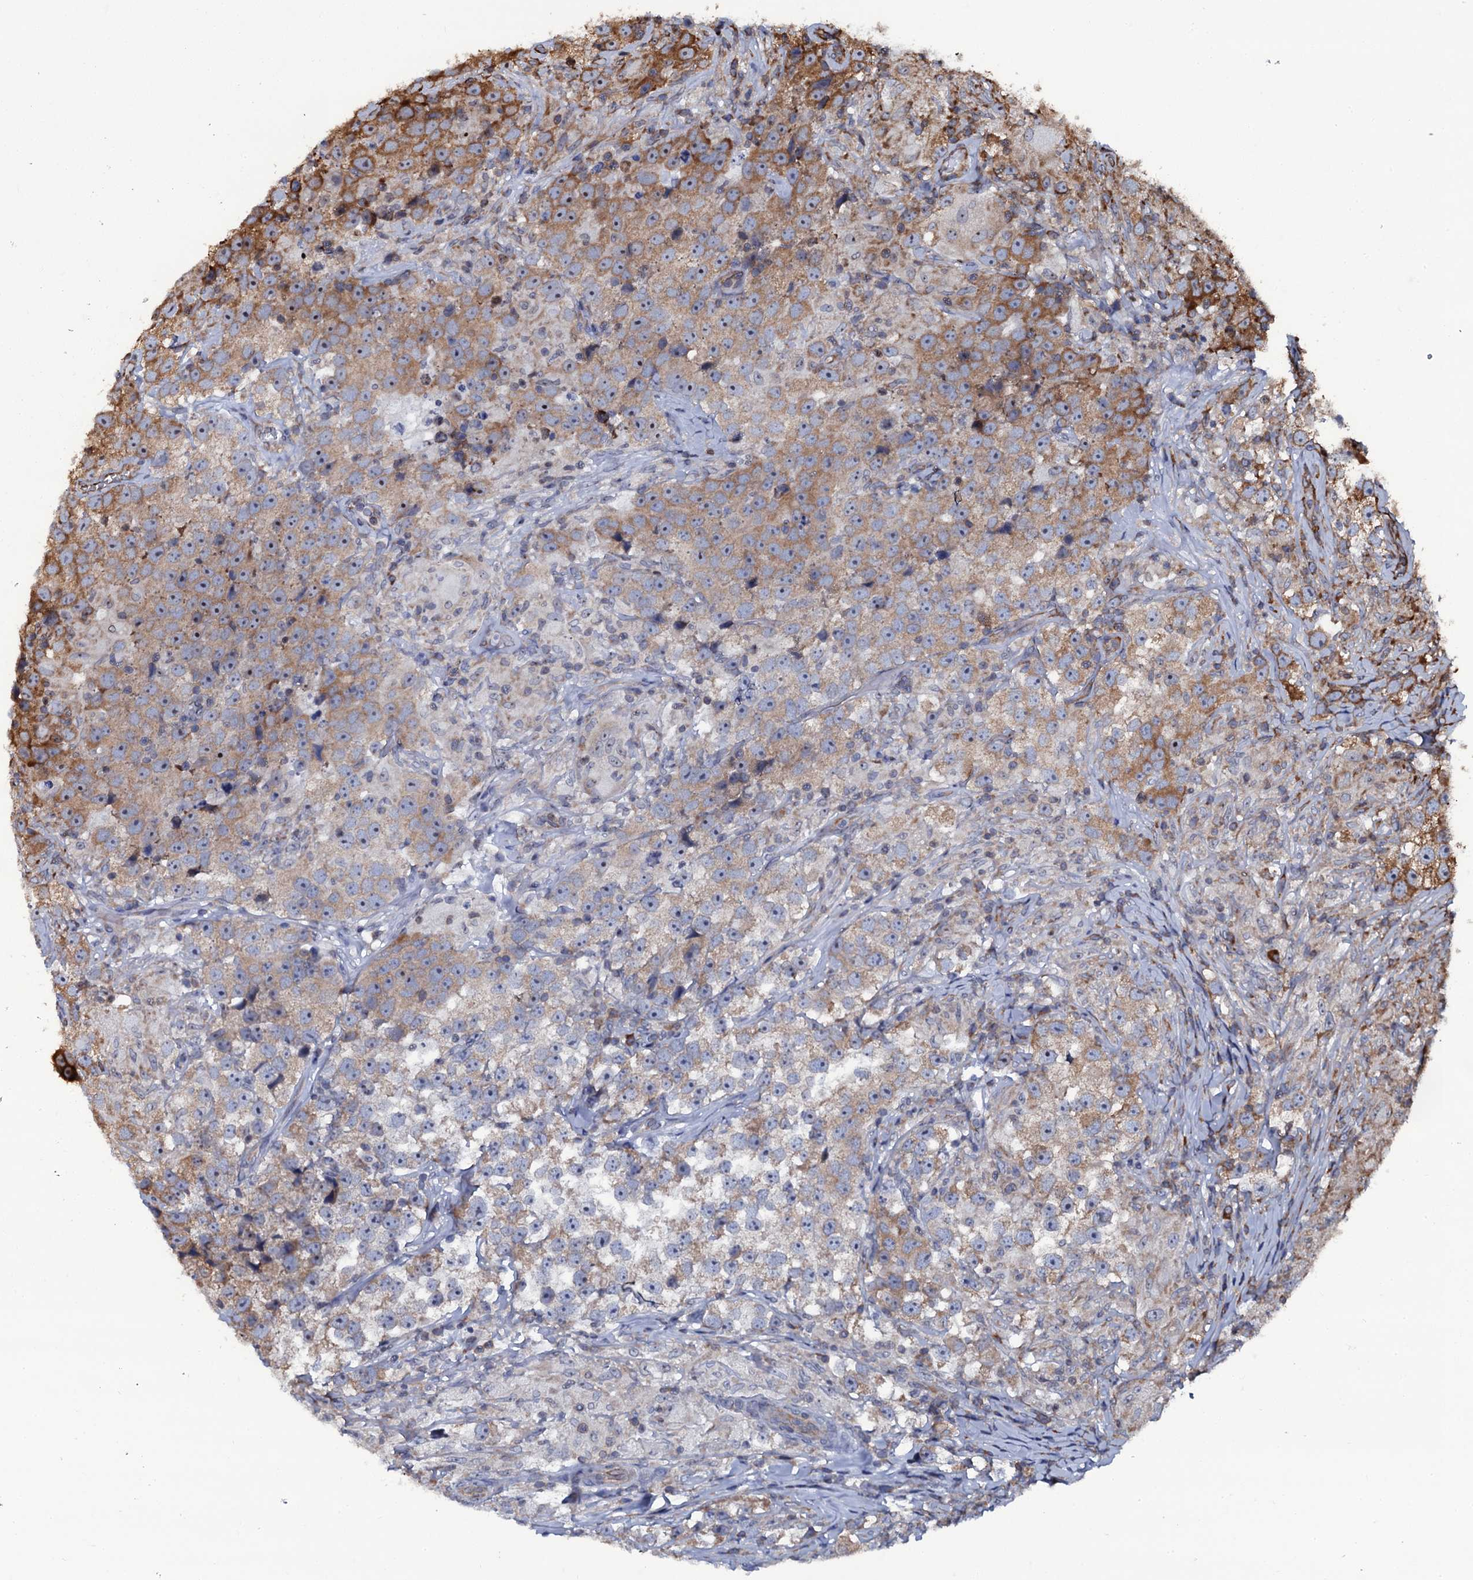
{"staining": {"intensity": "weak", "quantity": "25%-75%", "location": "cytoplasmic/membranous"}, "tissue": "testis cancer", "cell_type": "Tumor cells", "image_type": "cancer", "snomed": [{"axis": "morphology", "description": "Seminoma, NOS"}, {"axis": "topography", "description": "Testis"}], "caption": "The image exhibits immunohistochemical staining of testis cancer. There is weak cytoplasmic/membranous staining is seen in about 25%-75% of tumor cells.", "gene": "SPTY2D1", "patient": {"sex": "male", "age": 46}}